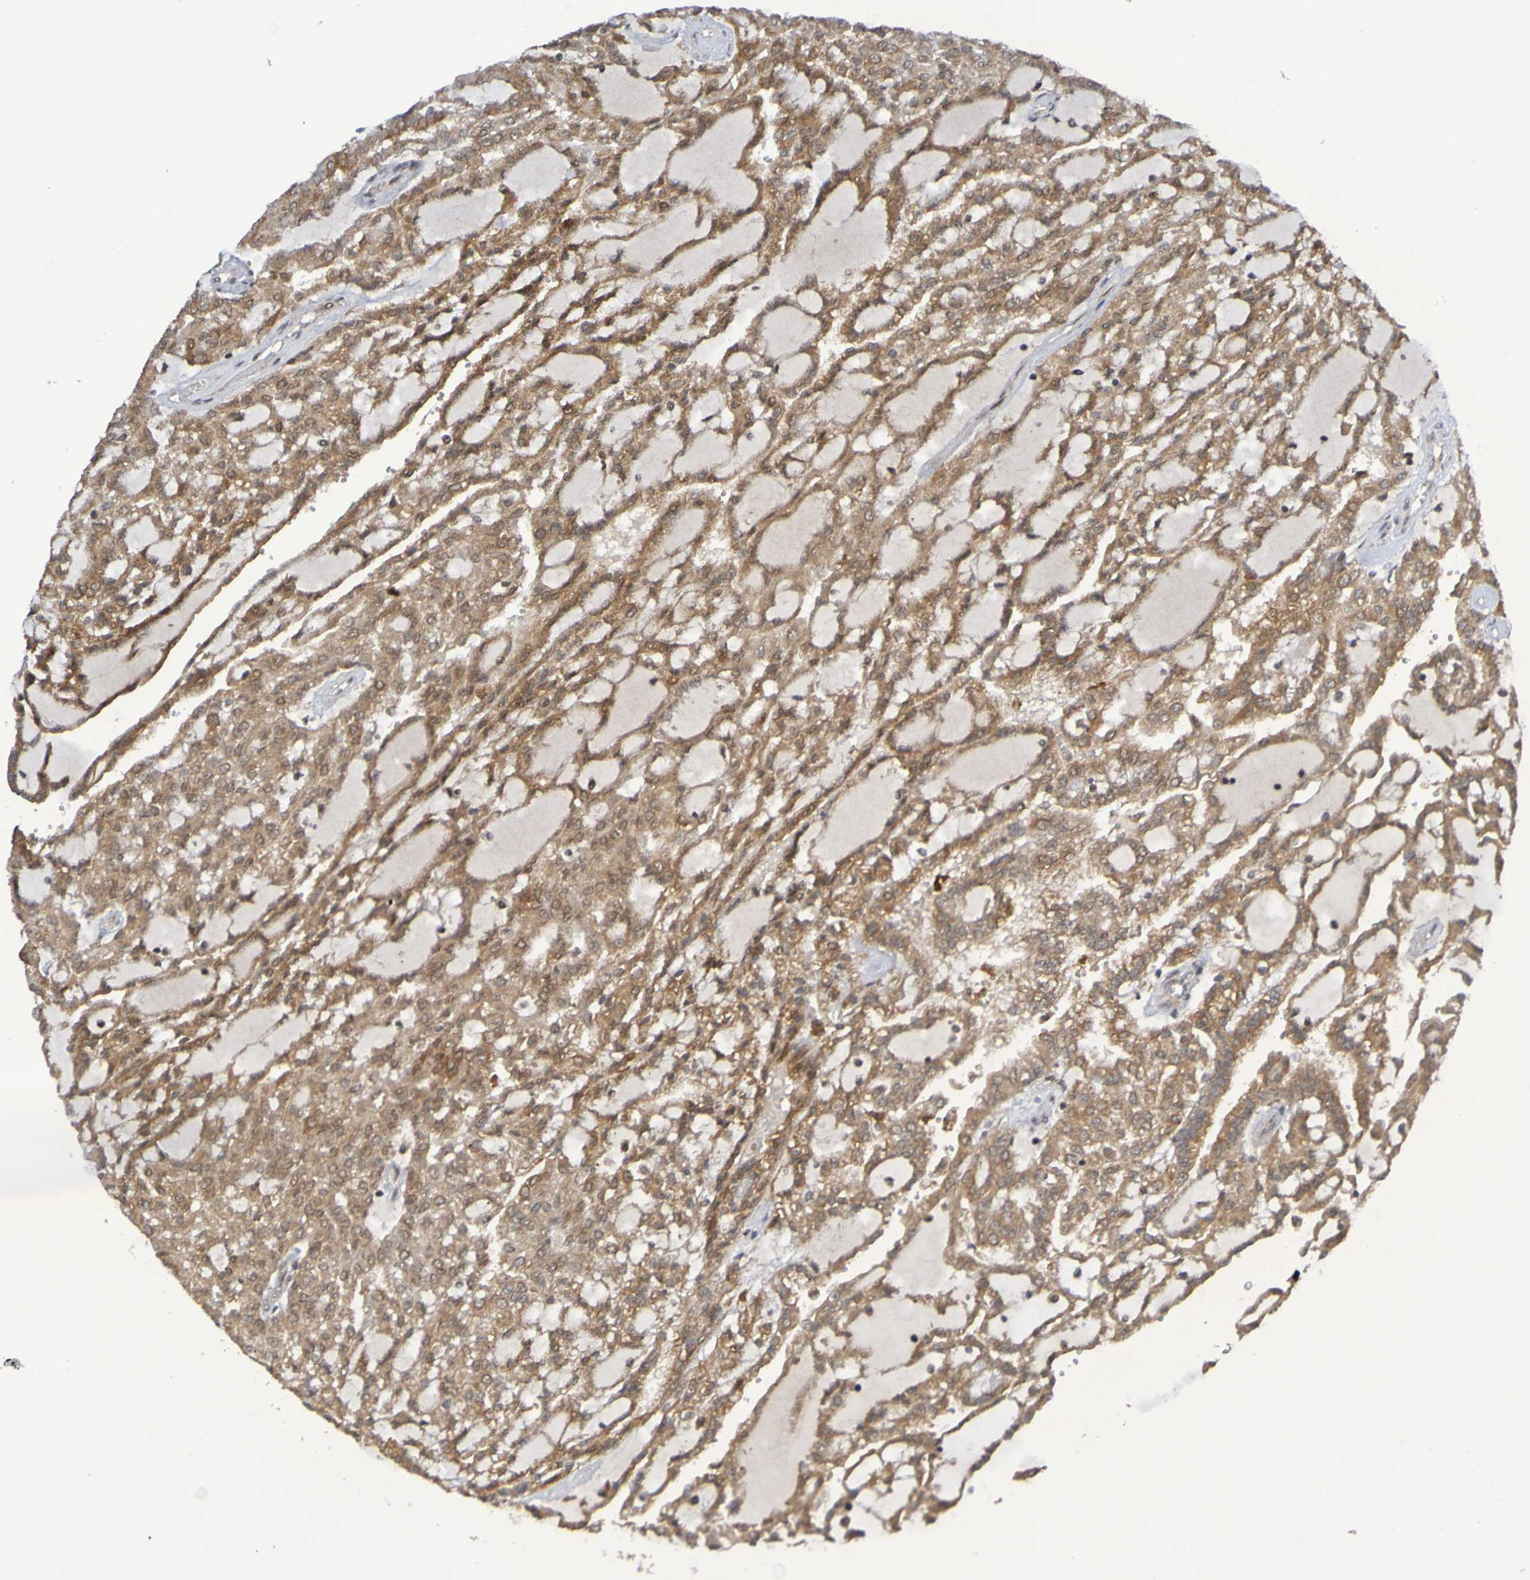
{"staining": {"intensity": "moderate", "quantity": ">75%", "location": "cytoplasmic/membranous"}, "tissue": "renal cancer", "cell_type": "Tumor cells", "image_type": "cancer", "snomed": [{"axis": "morphology", "description": "Adenocarcinoma, NOS"}, {"axis": "topography", "description": "Kidney"}], "caption": "Human renal adenocarcinoma stained for a protein (brown) reveals moderate cytoplasmic/membranous positive positivity in about >75% of tumor cells.", "gene": "ITLN1", "patient": {"sex": "male", "age": 63}}